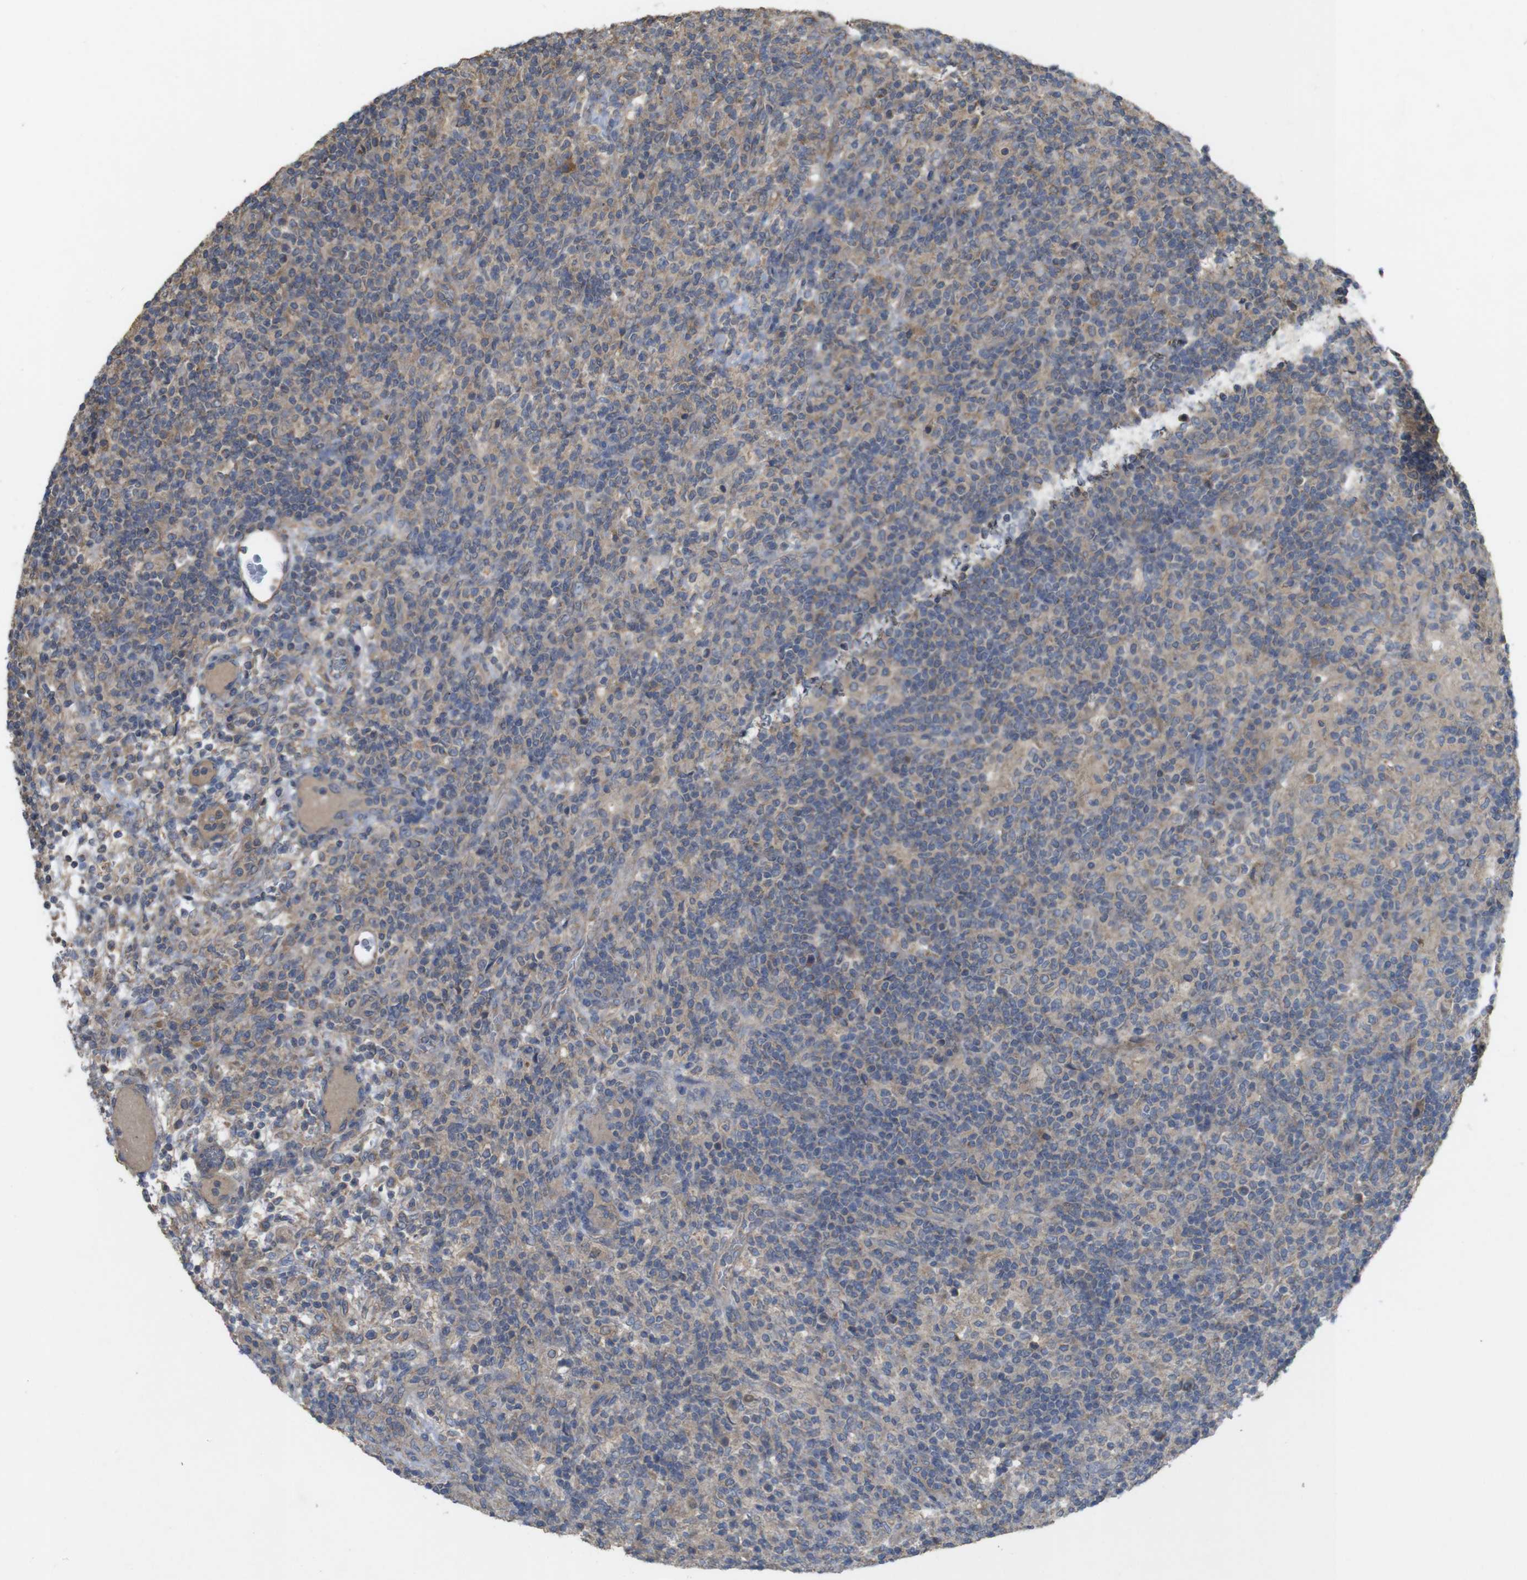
{"staining": {"intensity": "weak", "quantity": ">75%", "location": "cytoplasmic/membranous"}, "tissue": "lymphoma", "cell_type": "Tumor cells", "image_type": "cancer", "snomed": [{"axis": "morphology", "description": "Hodgkin's disease, NOS"}, {"axis": "topography", "description": "Lymph node"}], "caption": "Lymphoma stained for a protein exhibits weak cytoplasmic/membranous positivity in tumor cells. (DAB = brown stain, brightfield microscopy at high magnification).", "gene": "KCNS3", "patient": {"sex": "male", "age": 70}}